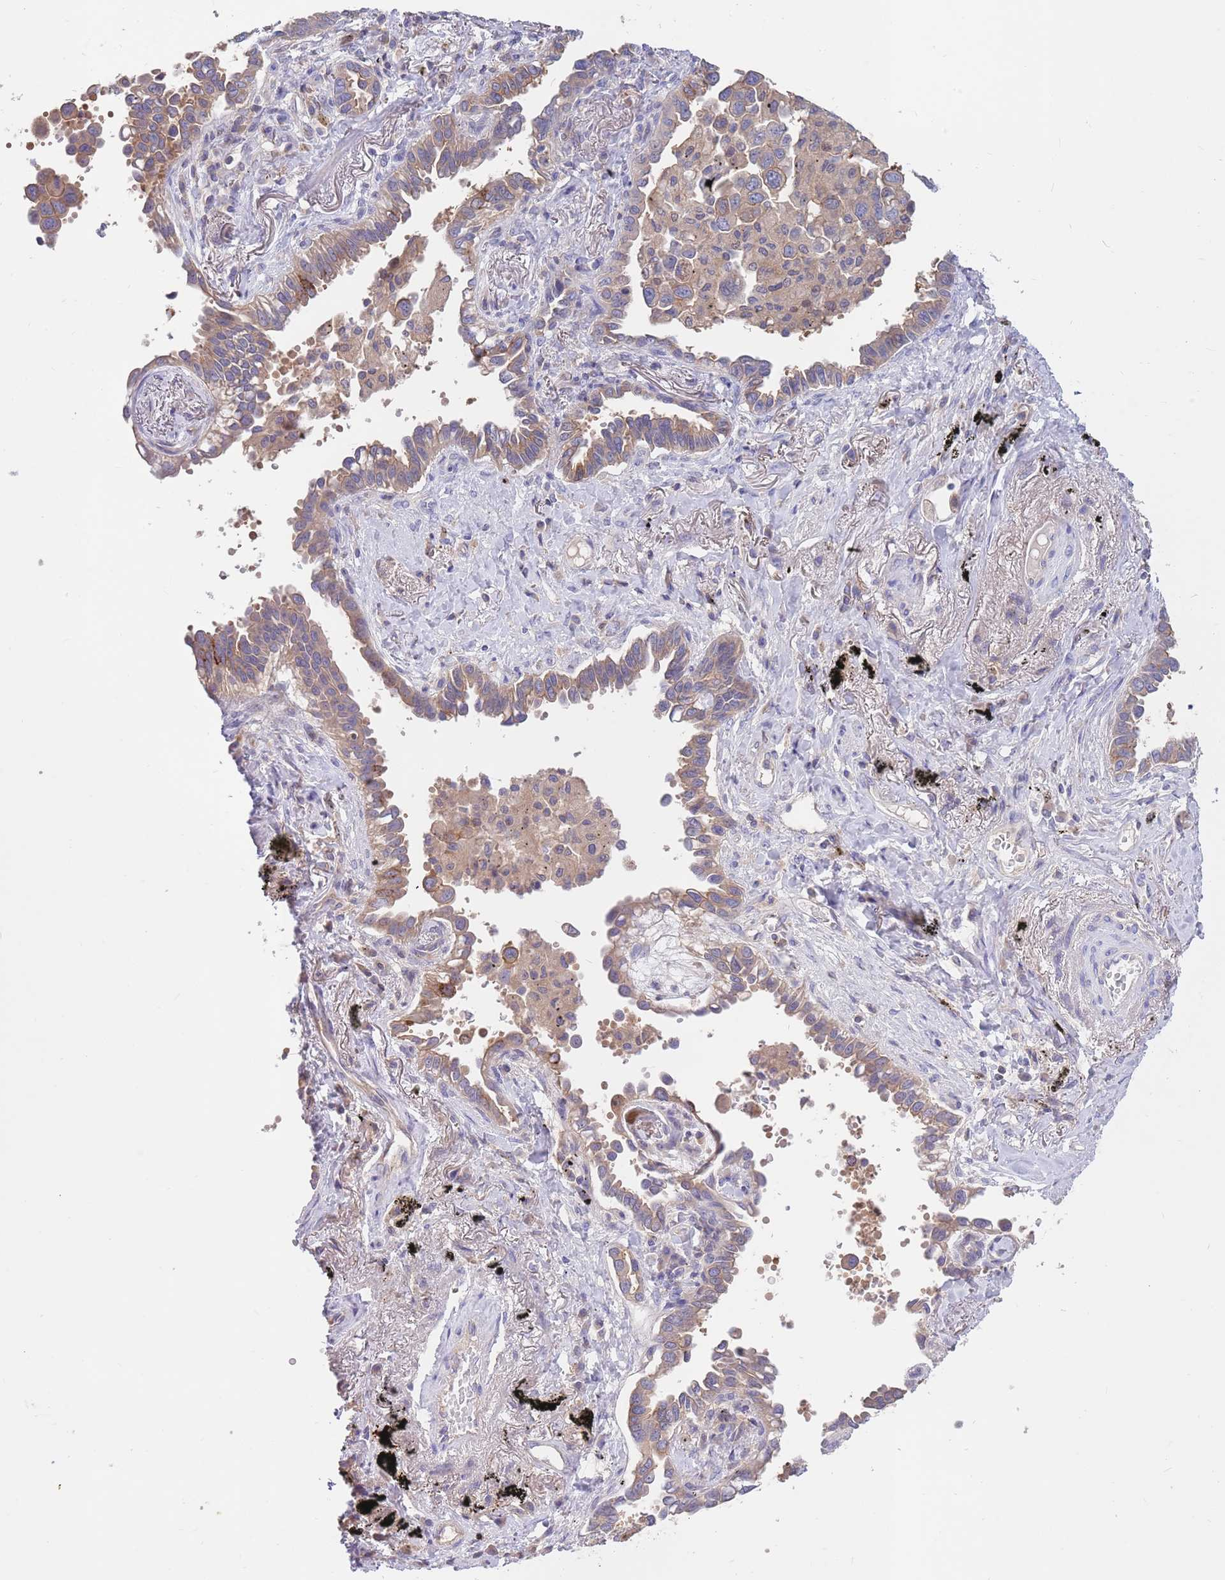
{"staining": {"intensity": "strong", "quantity": "<25%", "location": "cytoplasmic/membranous"}, "tissue": "lung cancer", "cell_type": "Tumor cells", "image_type": "cancer", "snomed": [{"axis": "morphology", "description": "Adenocarcinoma, NOS"}, {"axis": "topography", "description": "Lung"}], "caption": "Lung cancer stained with a brown dye shows strong cytoplasmic/membranous positive staining in about <25% of tumor cells.", "gene": "BORCS5", "patient": {"sex": "male", "age": 67}}